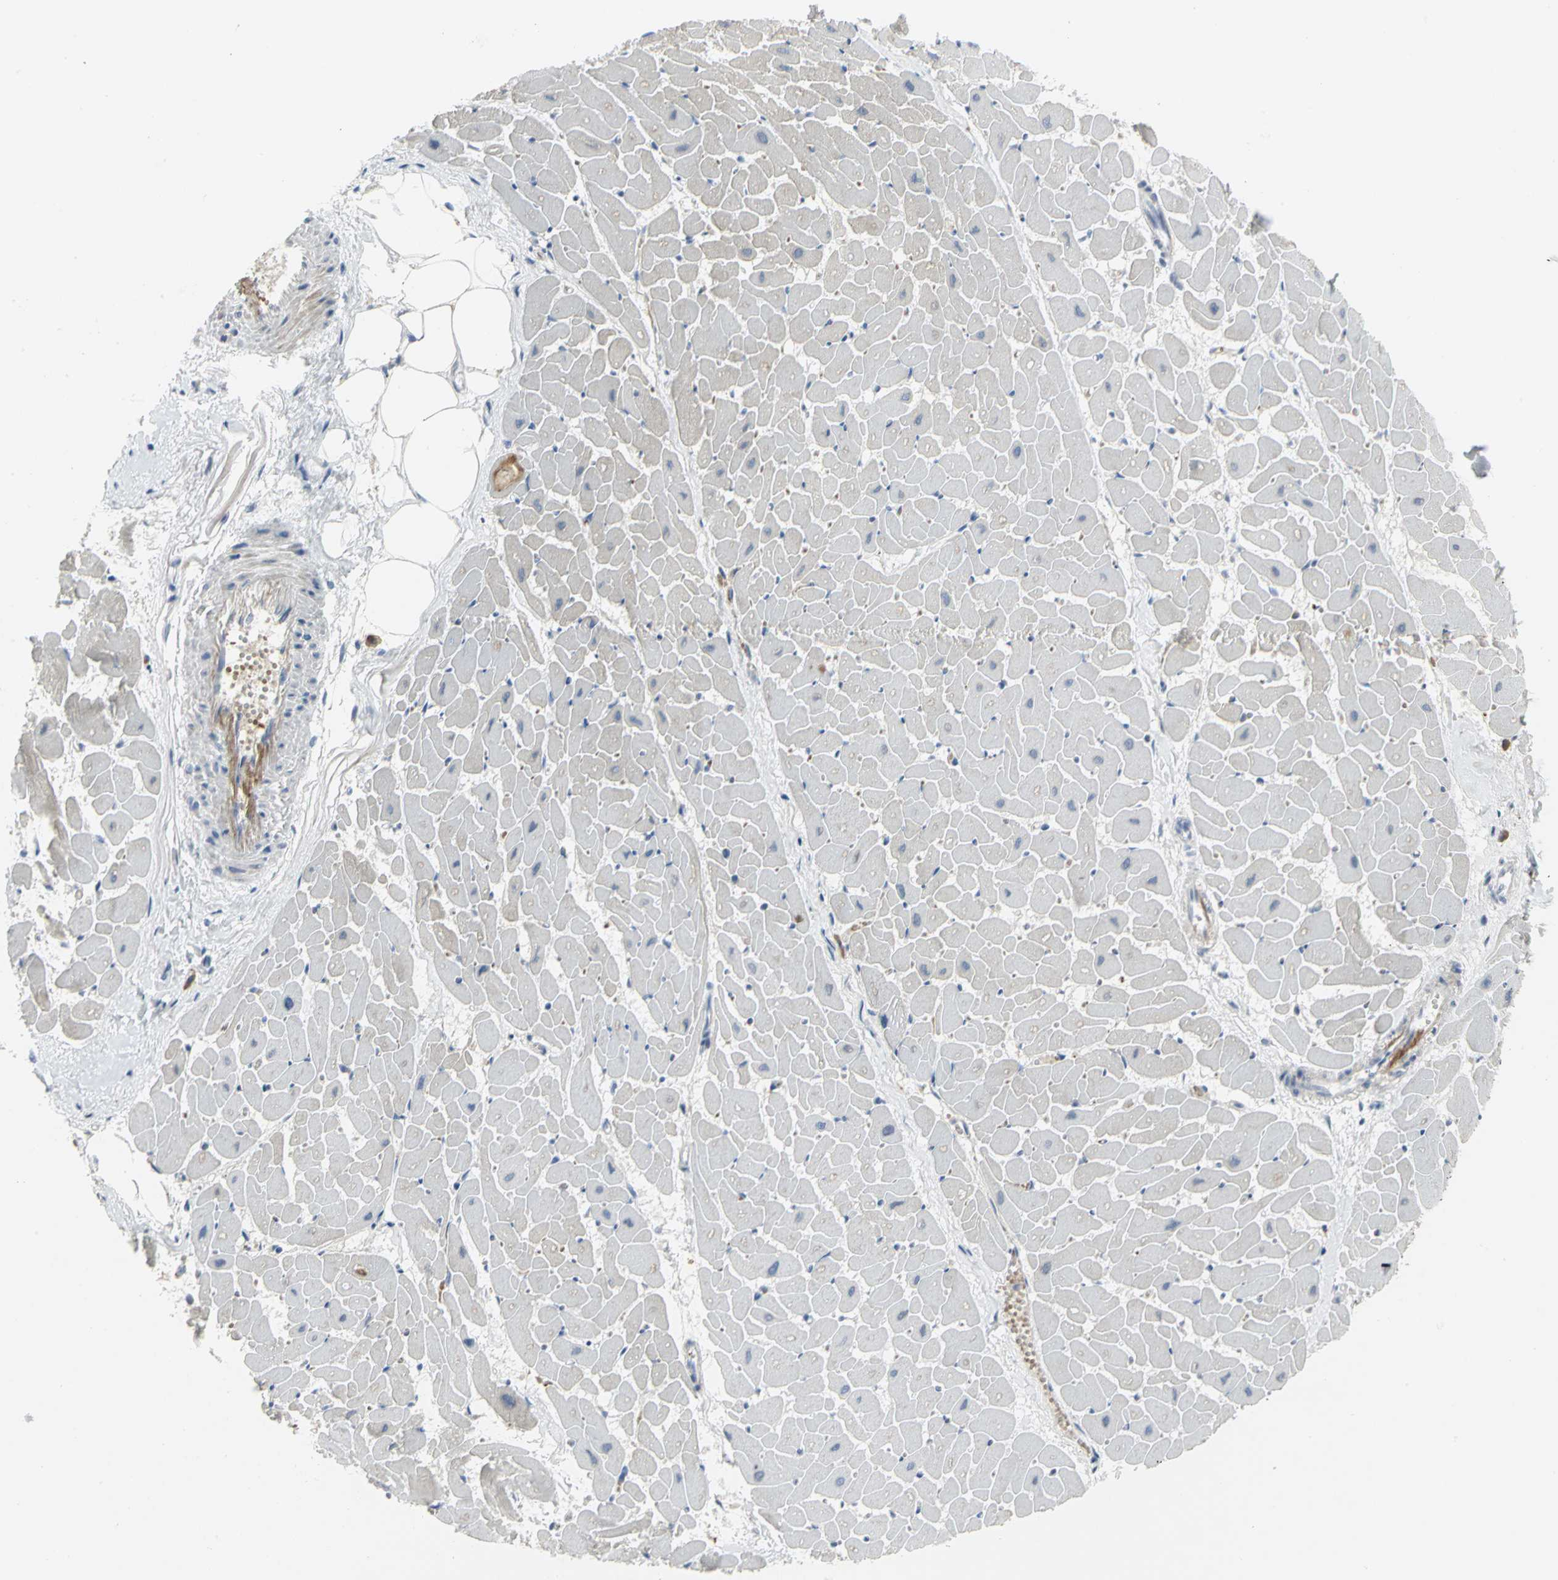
{"staining": {"intensity": "negative", "quantity": "none", "location": "none"}, "tissue": "heart muscle", "cell_type": "Cardiomyocytes", "image_type": "normal", "snomed": [{"axis": "morphology", "description": "Normal tissue, NOS"}, {"axis": "topography", "description": "Heart"}], "caption": "A high-resolution image shows immunohistochemistry staining of unremarkable heart muscle, which displays no significant positivity in cardiomyocytes. (DAB (3,3'-diaminobenzidine) immunohistochemistry, high magnification).", "gene": "ZIC1", "patient": {"sex": "female", "age": 19}}